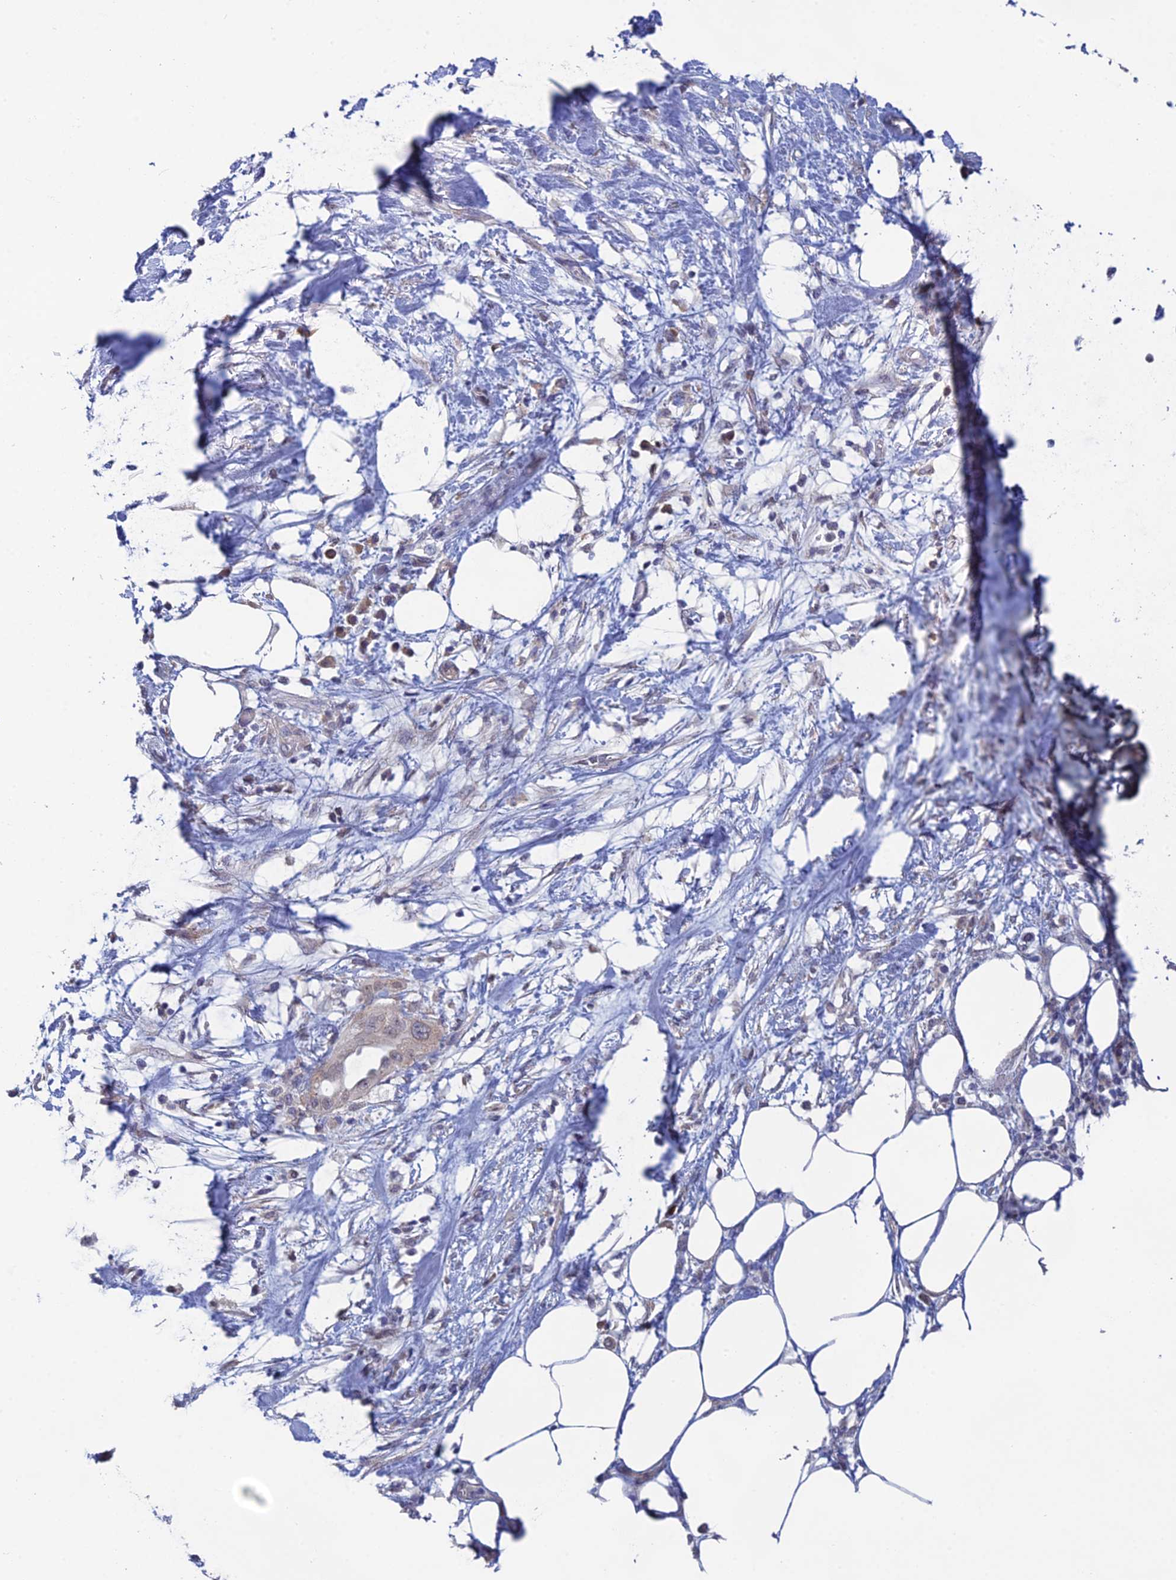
{"staining": {"intensity": "negative", "quantity": "none", "location": "none"}, "tissue": "pancreatic cancer", "cell_type": "Tumor cells", "image_type": "cancer", "snomed": [{"axis": "morphology", "description": "Adenocarcinoma, NOS"}, {"axis": "topography", "description": "Pancreas"}], "caption": "Image shows no protein staining in tumor cells of adenocarcinoma (pancreatic) tissue.", "gene": "SRA1", "patient": {"sex": "male", "age": 68}}